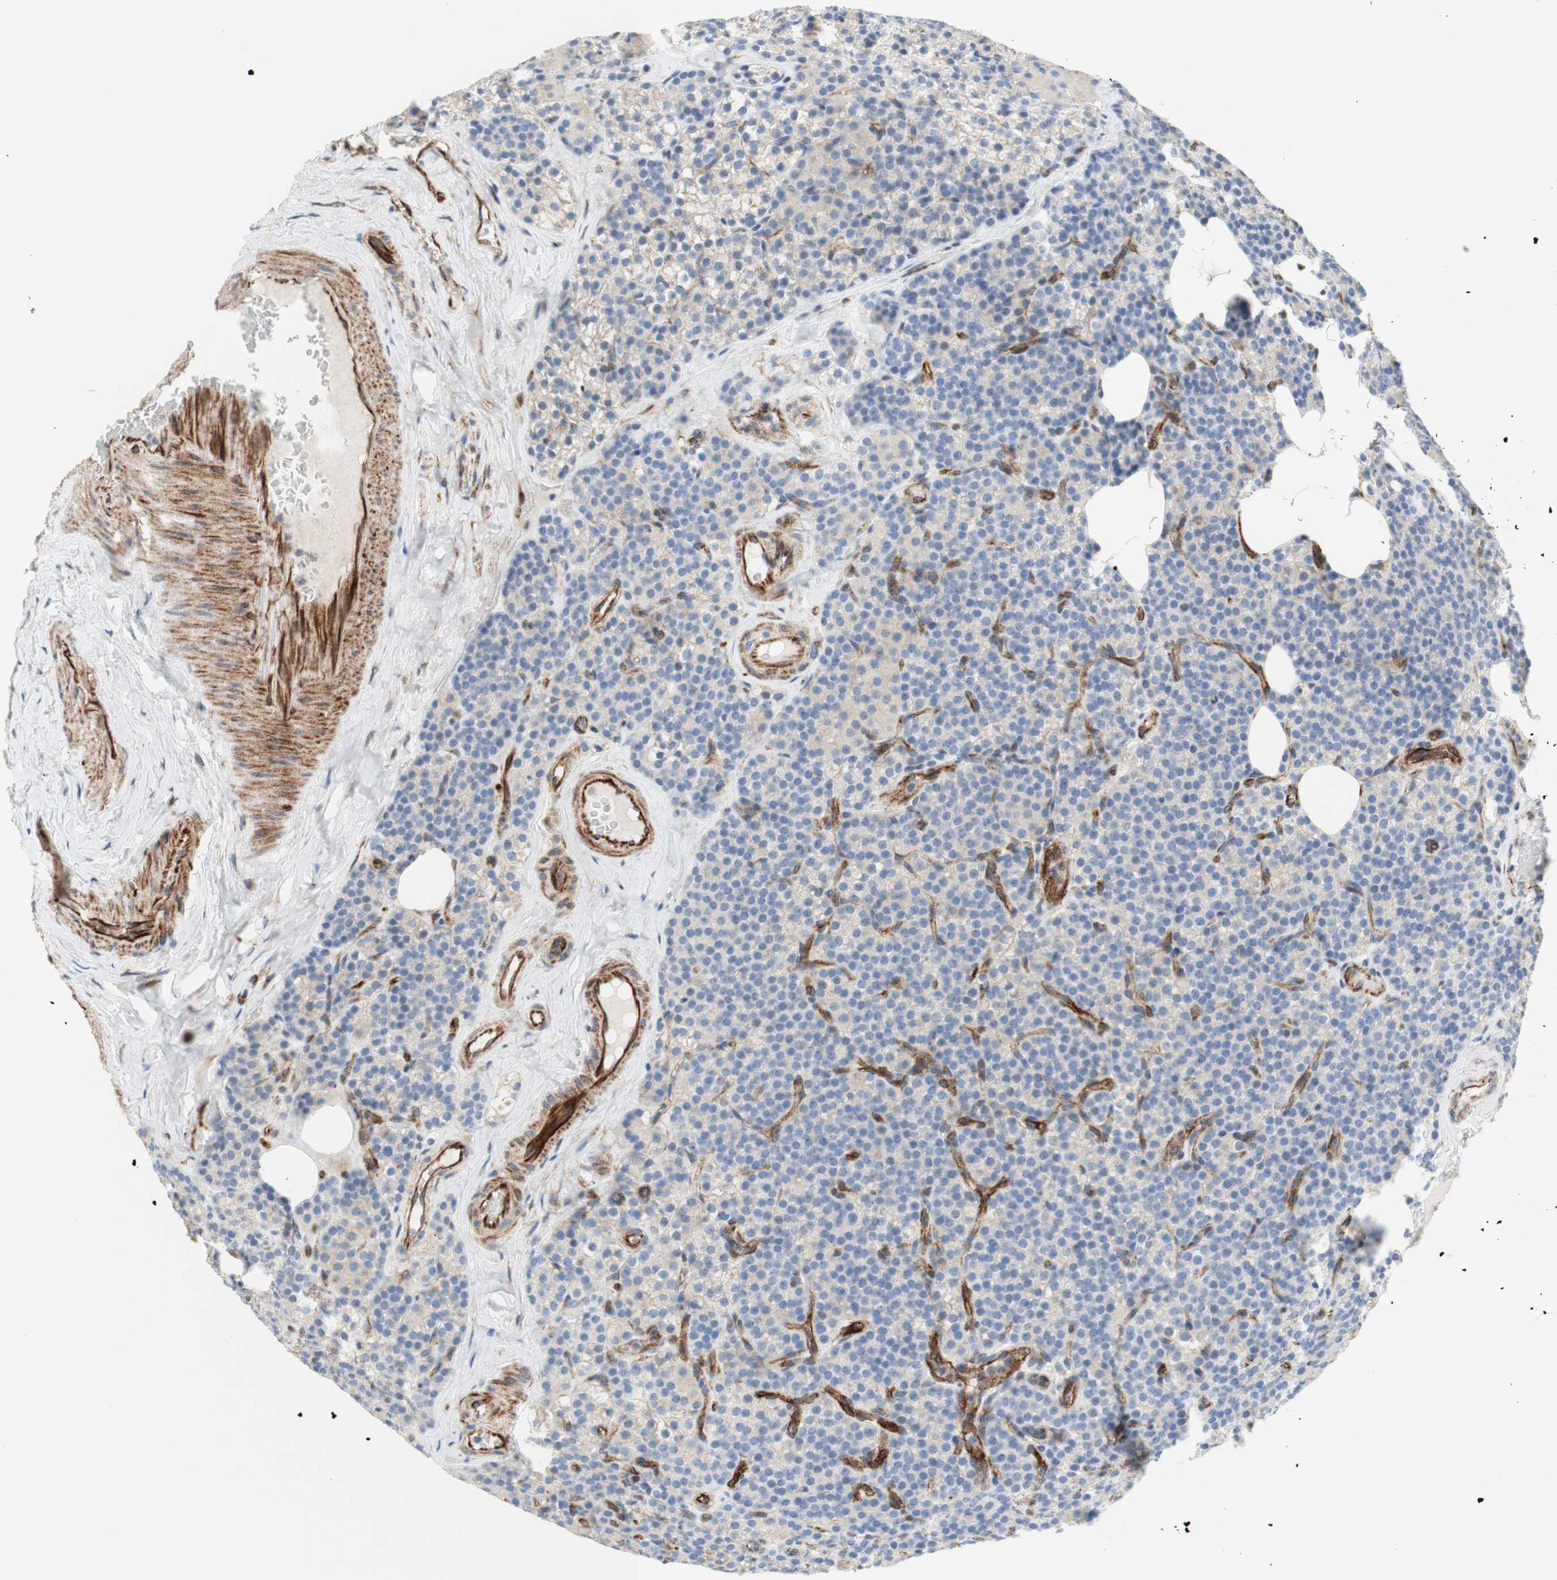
{"staining": {"intensity": "weak", "quantity": "25%-75%", "location": "cytoplasmic/membranous"}, "tissue": "parathyroid gland", "cell_type": "Glandular cells", "image_type": "normal", "snomed": [{"axis": "morphology", "description": "Normal tissue, NOS"}, {"axis": "topography", "description": "Parathyroid gland"}], "caption": "An image showing weak cytoplasmic/membranous staining in about 25%-75% of glandular cells in normal parathyroid gland, as visualized by brown immunohistochemical staining.", "gene": "POU2AF1", "patient": {"sex": "female", "age": 57}}